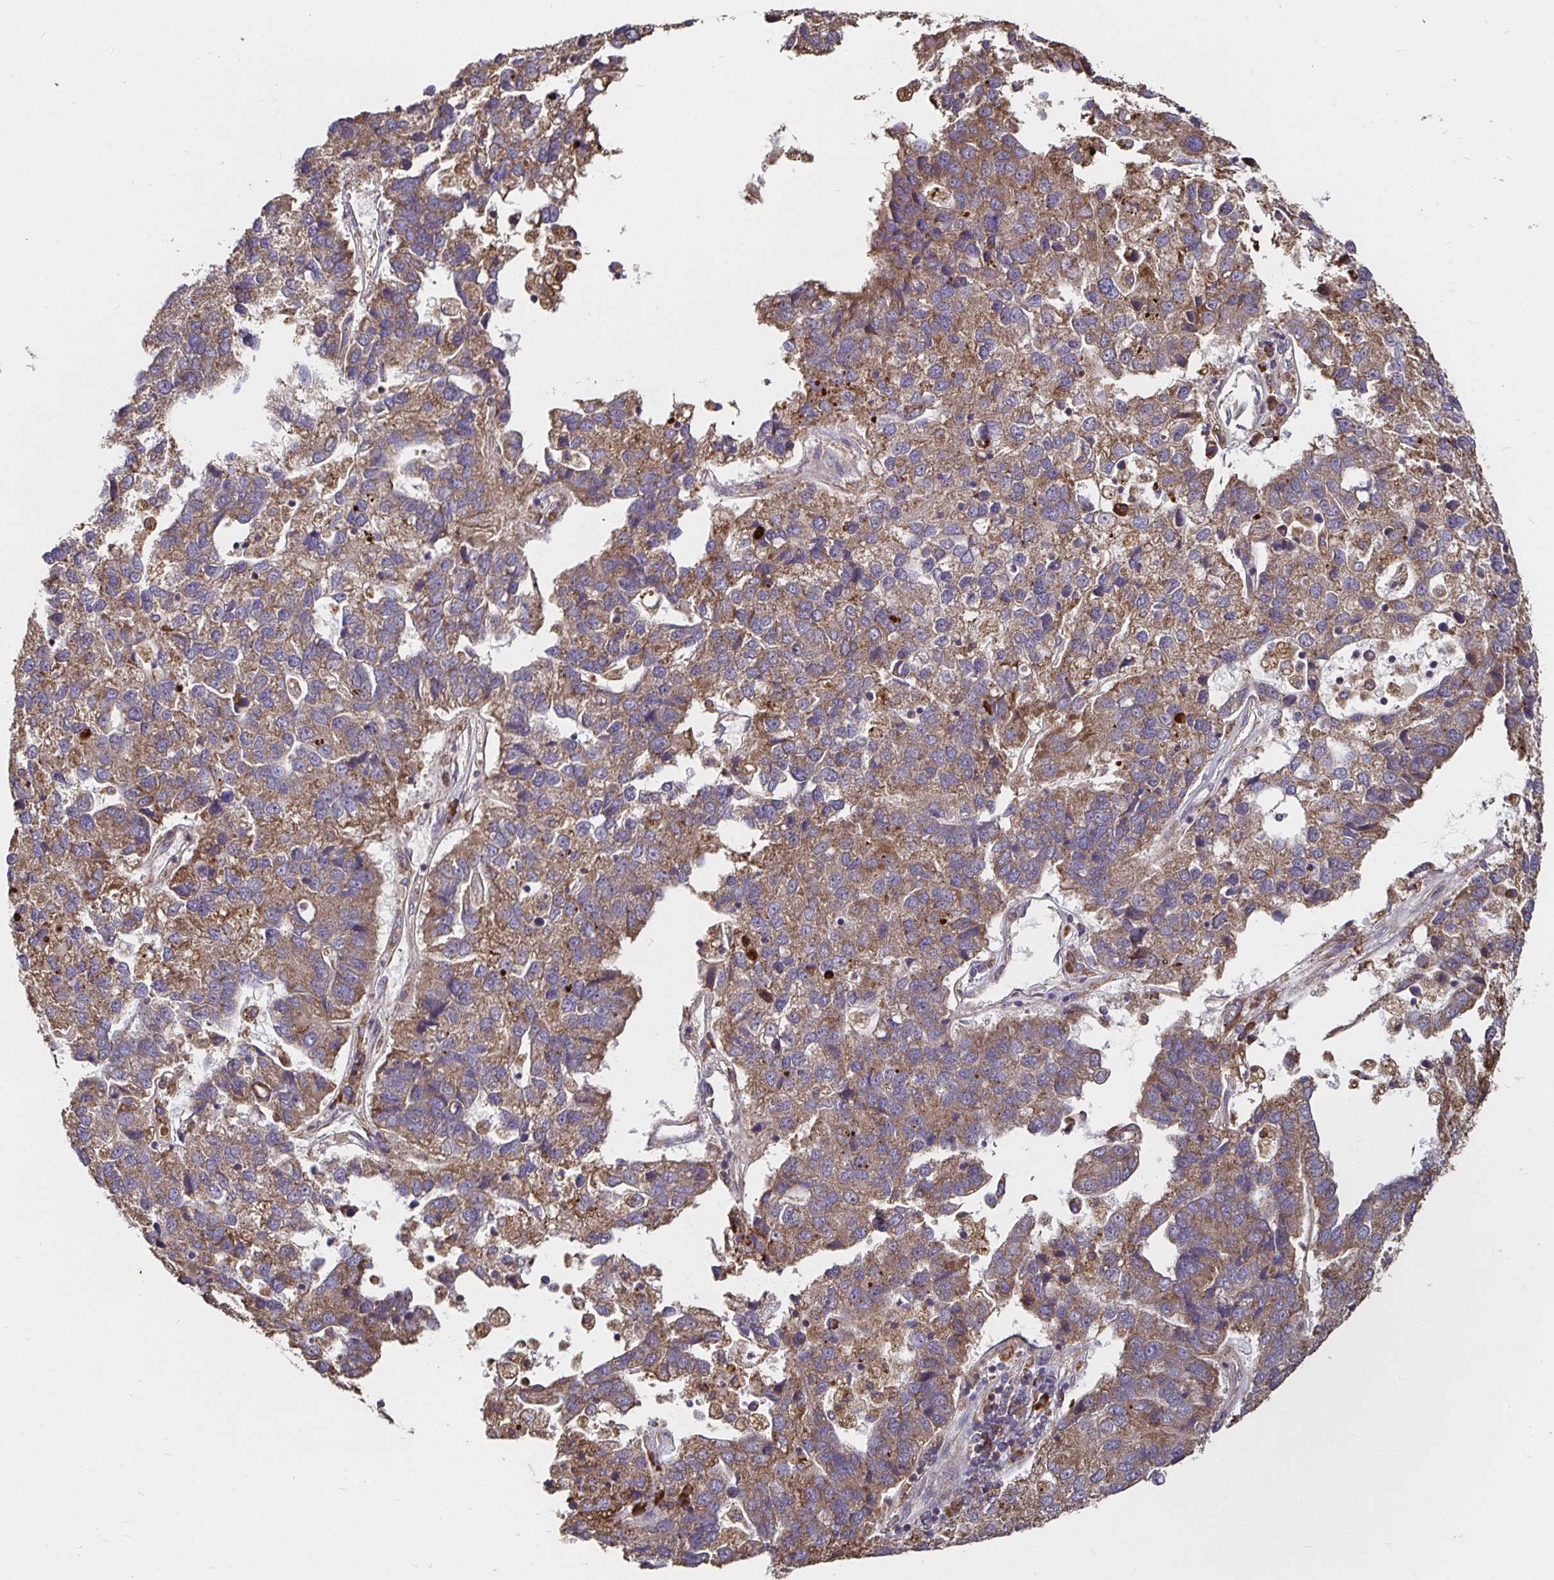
{"staining": {"intensity": "moderate", "quantity": ">75%", "location": "cytoplasmic/membranous"}, "tissue": "pancreatic cancer", "cell_type": "Tumor cells", "image_type": "cancer", "snomed": [{"axis": "morphology", "description": "Adenocarcinoma, NOS"}, {"axis": "topography", "description": "Pancreas"}], "caption": "A micrograph showing moderate cytoplasmic/membranous staining in about >75% of tumor cells in adenocarcinoma (pancreatic), as visualized by brown immunohistochemical staining.", "gene": "MLST8", "patient": {"sex": "female", "age": 61}}